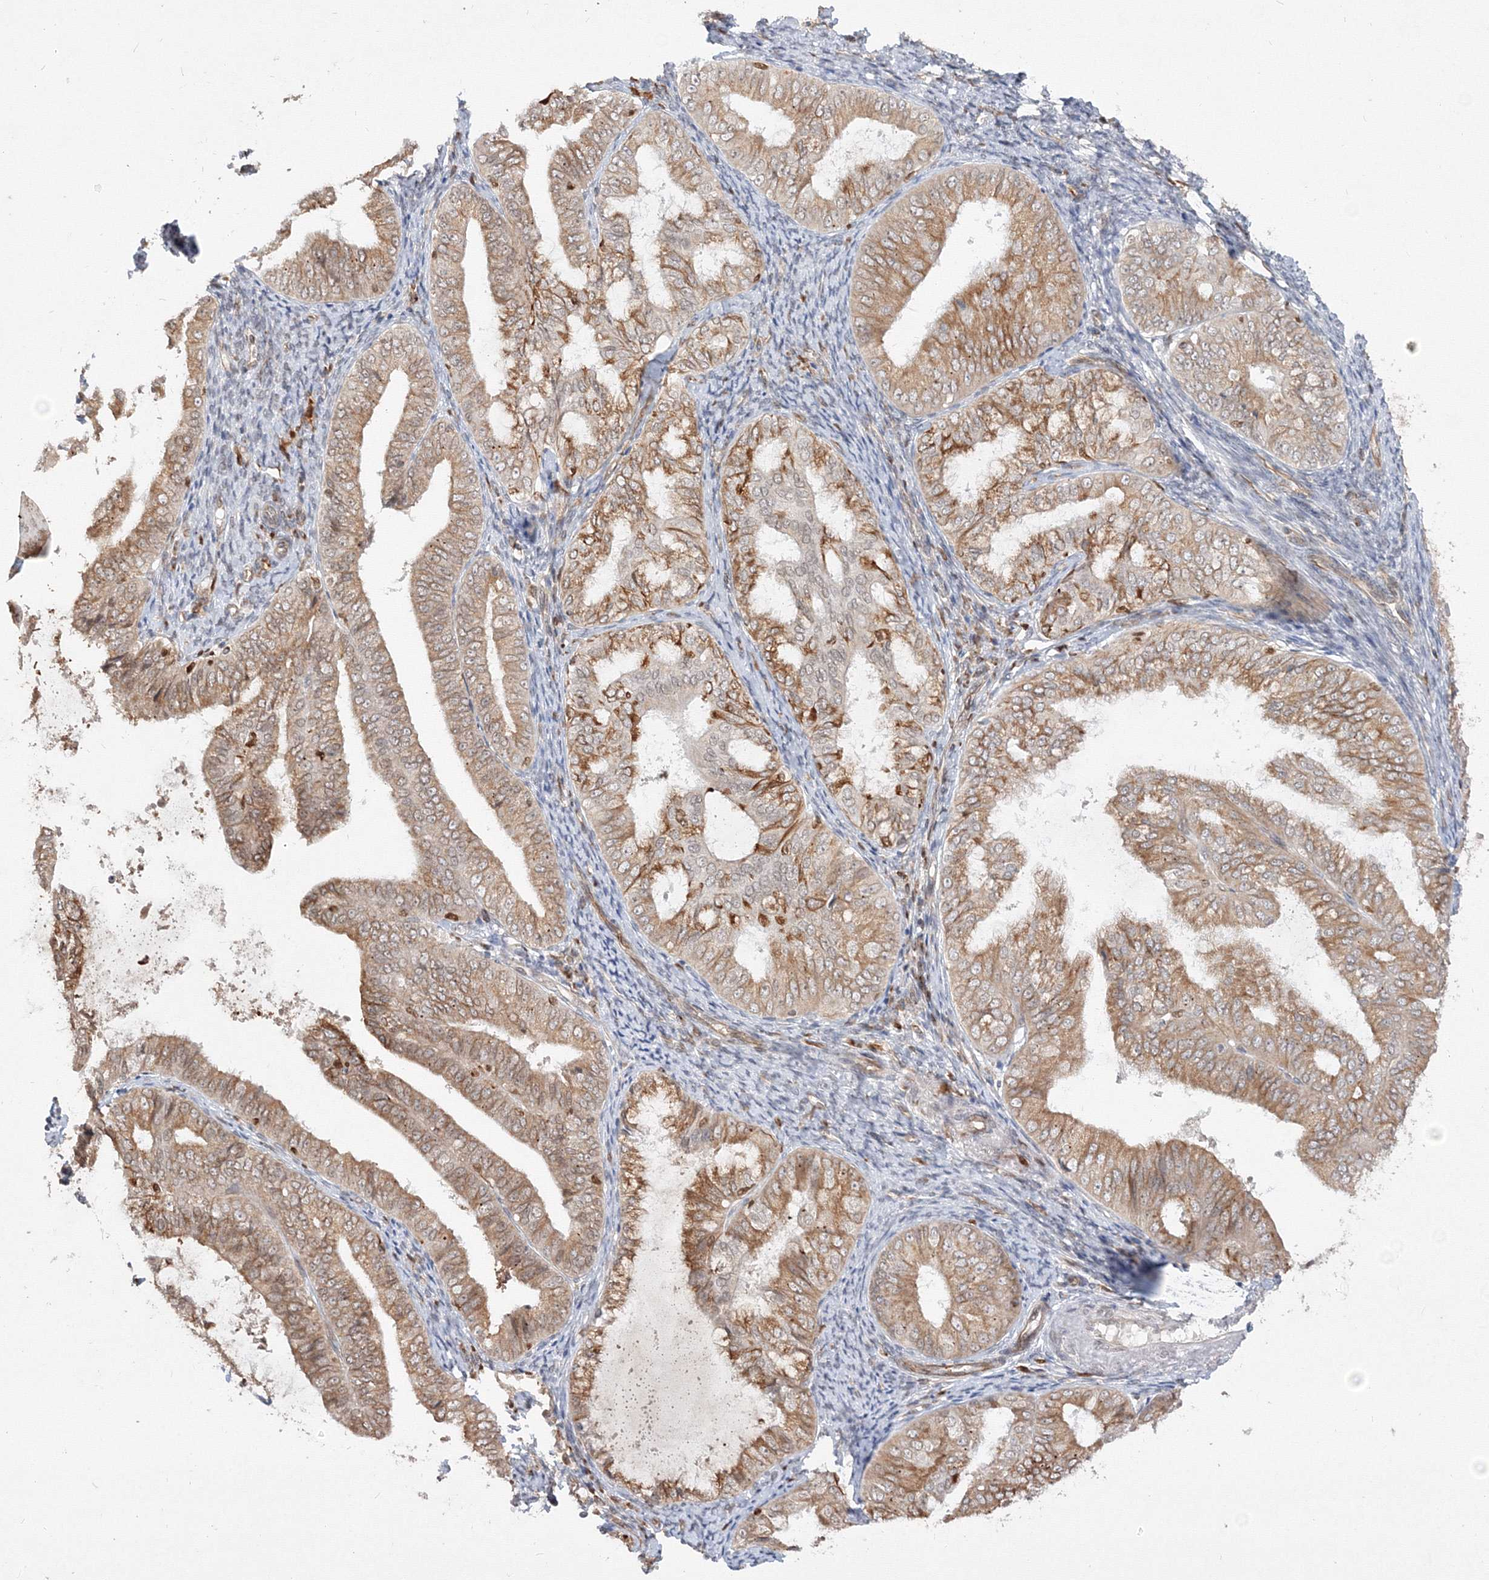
{"staining": {"intensity": "moderate", "quantity": ">75%", "location": "cytoplasmic/membranous"}, "tissue": "endometrial cancer", "cell_type": "Tumor cells", "image_type": "cancer", "snomed": [{"axis": "morphology", "description": "Adenocarcinoma, NOS"}, {"axis": "topography", "description": "Endometrium"}], "caption": "Protein analysis of endometrial cancer (adenocarcinoma) tissue displays moderate cytoplasmic/membranous staining in approximately >75% of tumor cells. (Stains: DAB in brown, nuclei in blue, Microscopy: brightfield microscopy at high magnification).", "gene": "TMEM50B", "patient": {"sex": "female", "age": 63}}